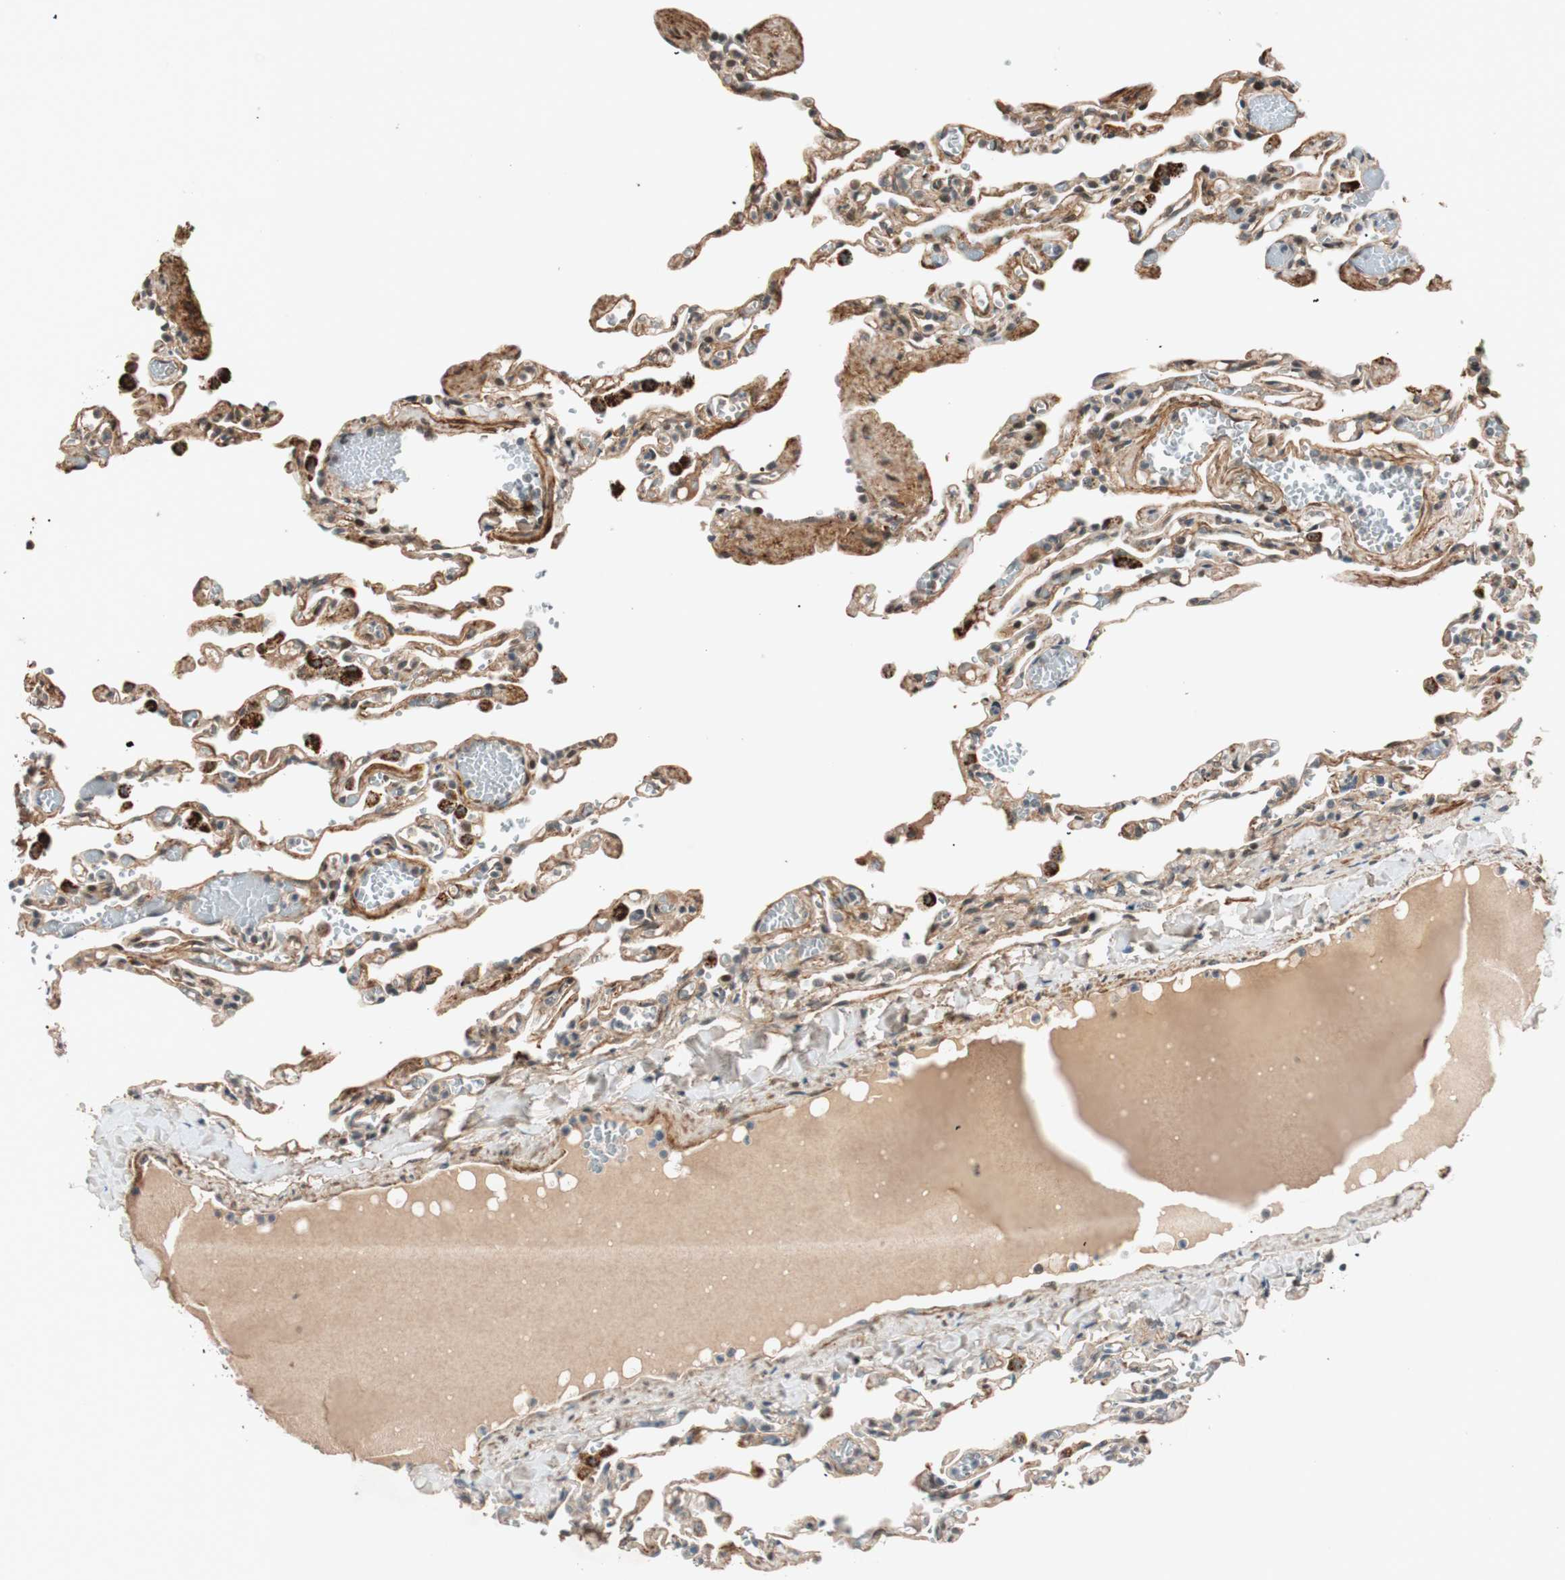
{"staining": {"intensity": "moderate", "quantity": "<25%", "location": "nuclear"}, "tissue": "lung", "cell_type": "Alveolar cells", "image_type": "normal", "snomed": [{"axis": "morphology", "description": "Normal tissue, NOS"}, {"axis": "topography", "description": "Lung"}], "caption": "A low amount of moderate nuclear staining is identified in about <25% of alveolar cells in benign lung. (IHC, brightfield microscopy, high magnification).", "gene": "EPHA6", "patient": {"sex": "male", "age": 21}}